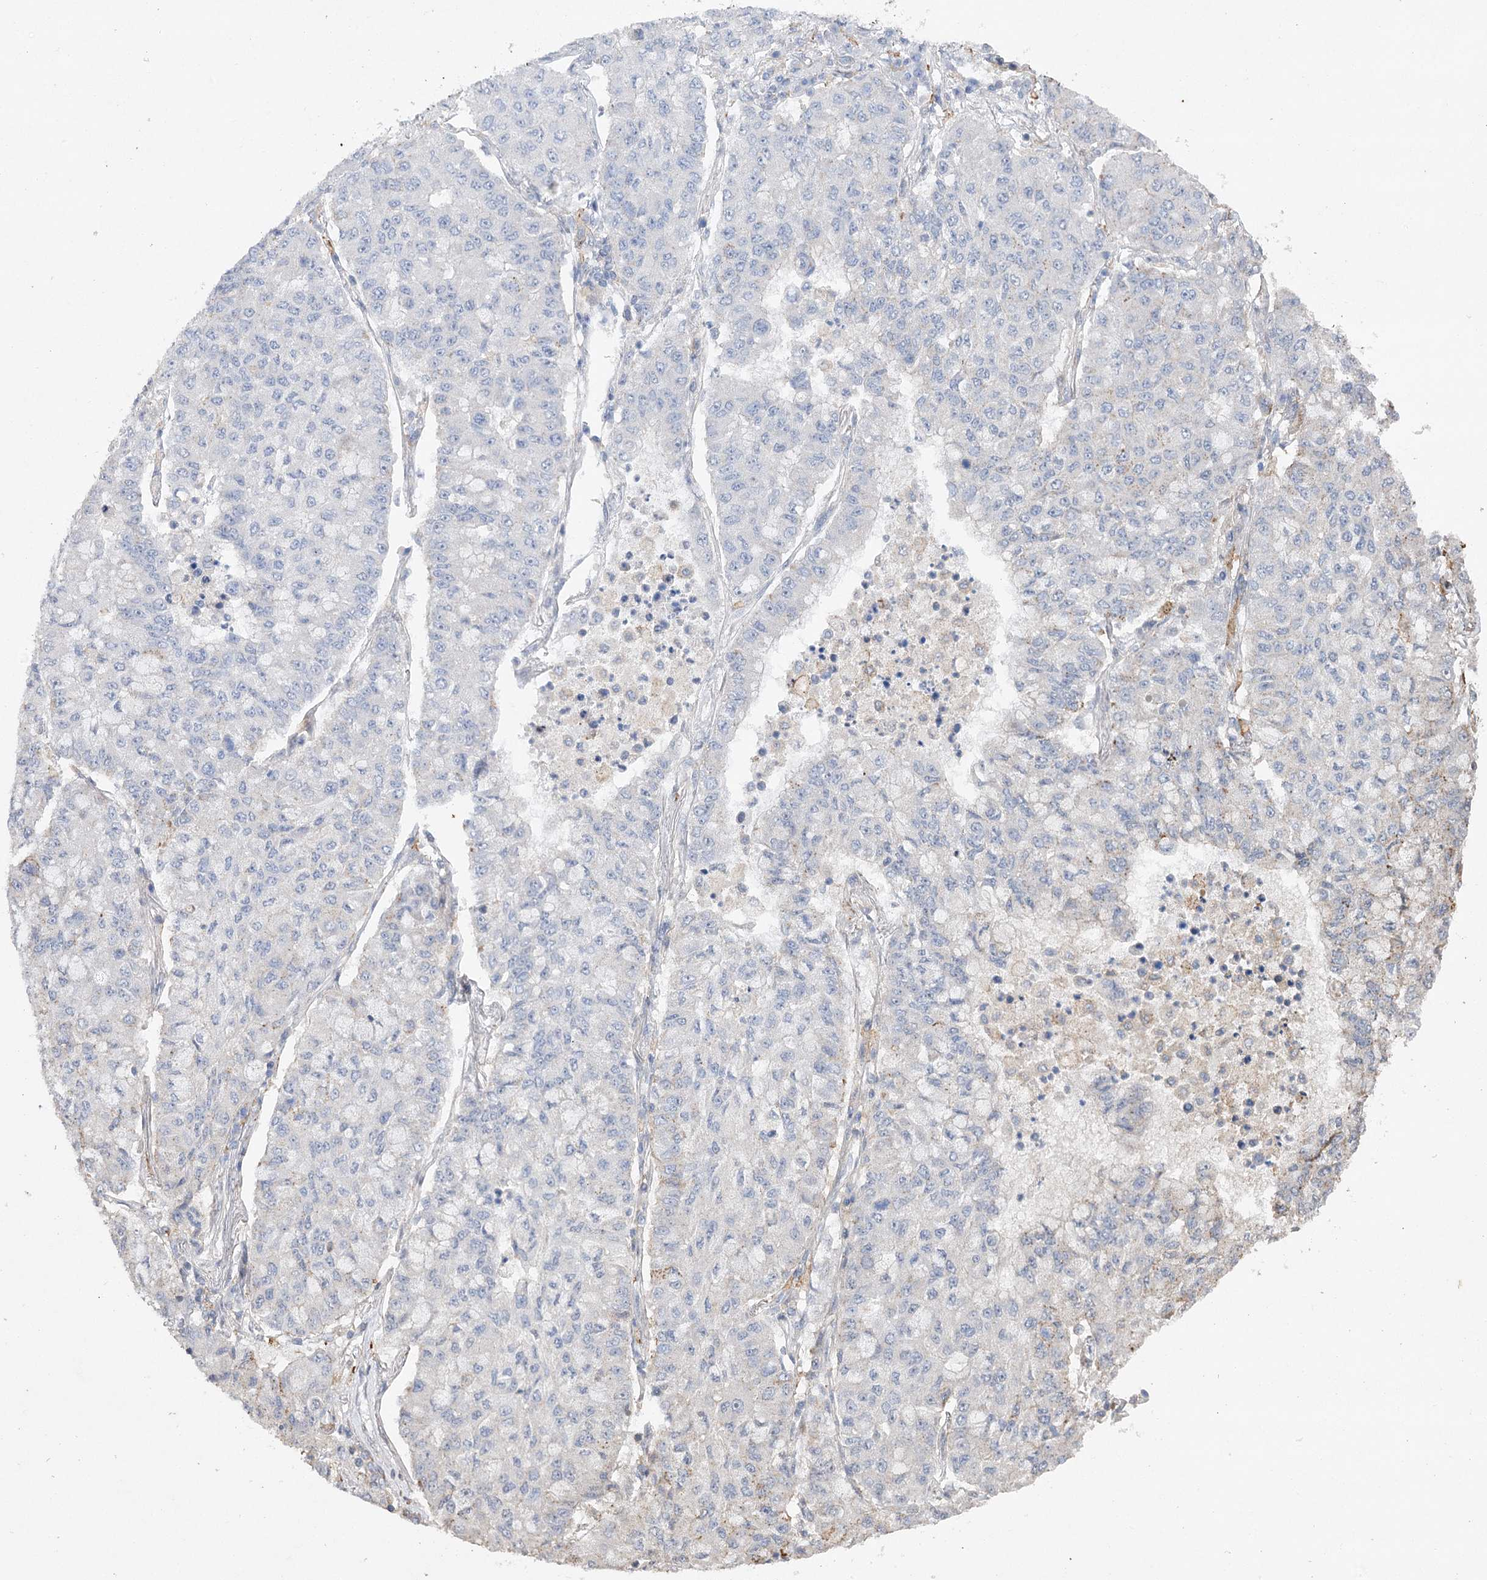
{"staining": {"intensity": "negative", "quantity": "none", "location": "none"}, "tissue": "lung cancer", "cell_type": "Tumor cells", "image_type": "cancer", "snomed": [{"axis": "morphology", "description": "Squamous cell carcinoma, NOS"}, {"axis": "topography", "description": "Lung"}], "caption": "High power microscopy image of an immunohistochemistry histopathology image of lung cancer, revealing no significant expression in tumor cells.", "gene": "OBSL1", "patient": {"sex": "male", "age": 74}}